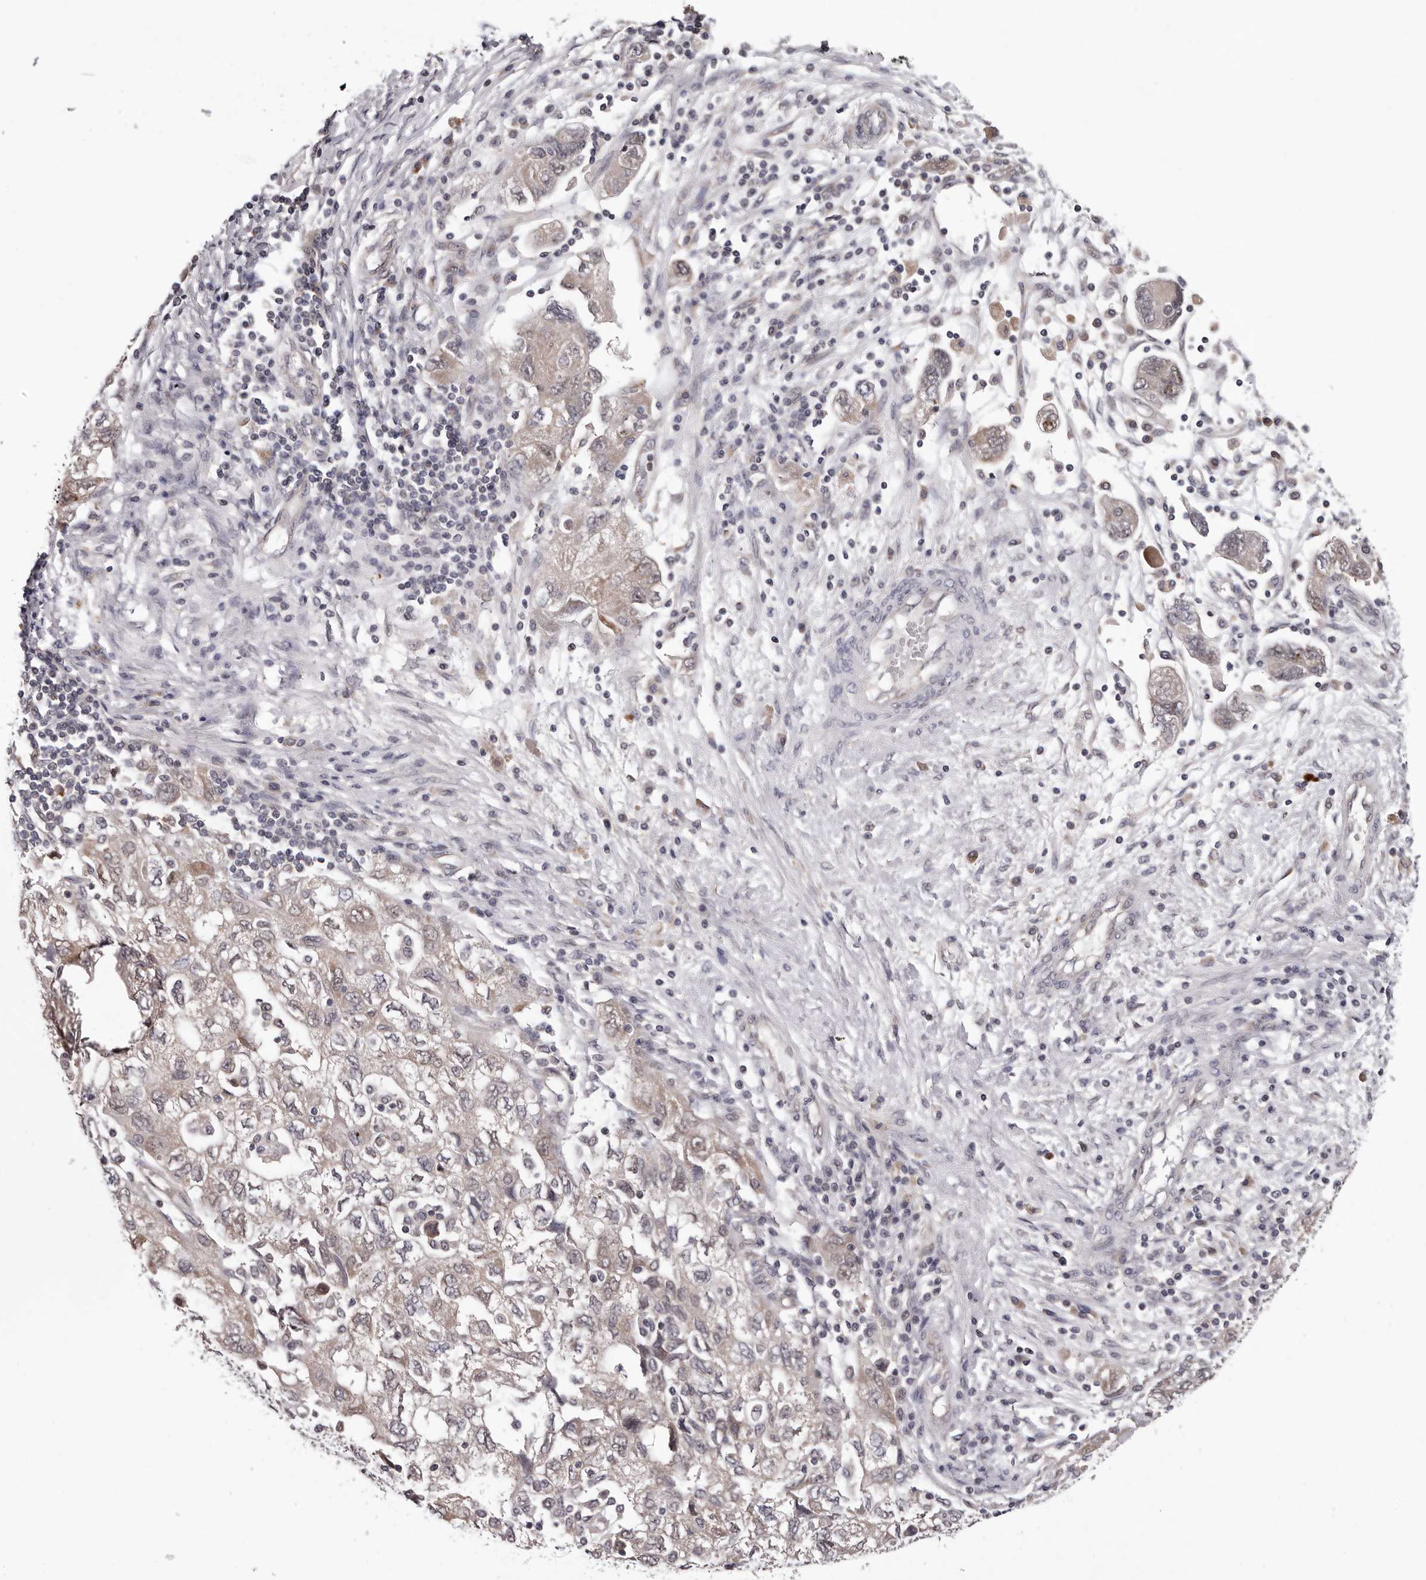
{"staining": {"intensity": "weak", "quantity": ">75%", "location": "cytoplasmic/membranous"}, "tissue": "ovarian cancer", "cell_type": "Tumor cells", "image_type": "cancer", "snomed": [{"axis": "morphology", "description": "Carcinoma, NOS"}, {"axis": "morphology", "description": "Cystadenocarcinoma, serous, NOS"}, {"axis": "topography", "description": "Ovary"}], "caption": "Immunohistochemical staining of human serous cystadenocarcinoma (ovarian) exhibits low levels of weak cytoplasmic/membranous expression in approximately >75% of tumor cells. The staining is performed using DAB (3,3'-diaminobenzidine) brown chromogen to label protein expression. The nuclei are counter-stained blue using hematoxylin.", "gene": "MED8", "patient": {"sex": "female", "age": 69}}